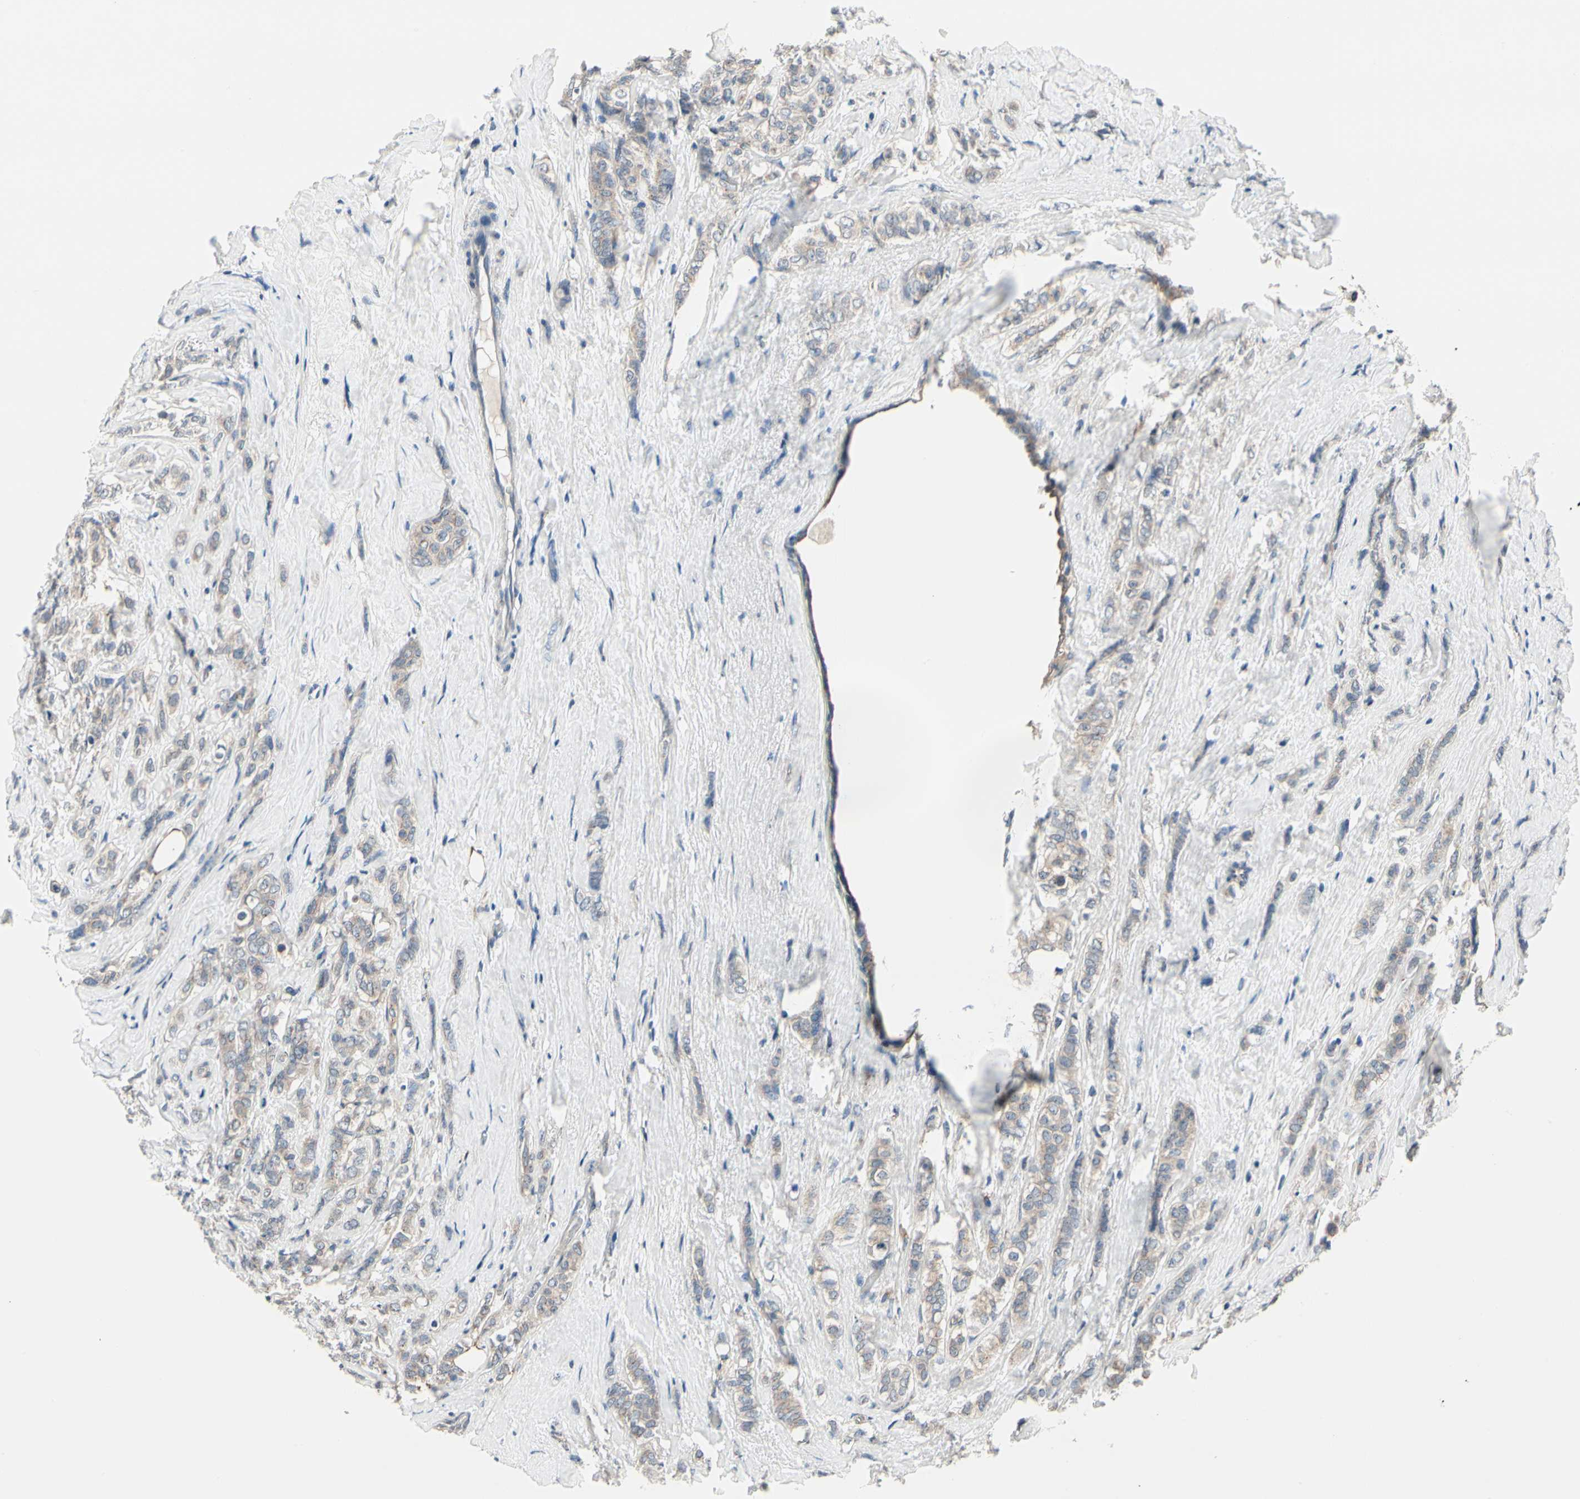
{"staining": {"intensity": "weak", "quantity": "25%-75%", "location": "cytoplasmic/membranous"}, "tissue": "breast cancer", "cell_type": "Tumor cells", "image_type": "cancer", "snomed": [{"axis": "morphology", "description": "Lobular carcinoma"}, {"axis": "topography", "description": "Breast"}], "caption": "This is a photomicrograph of IHC staining of breast cancer (lobular carcinoma), which shows weak staining in the cytoplasmic/membranous of tumor cells.", "gene": "PRKAR2B", "patient": {"sex": "female", "age": 60}}